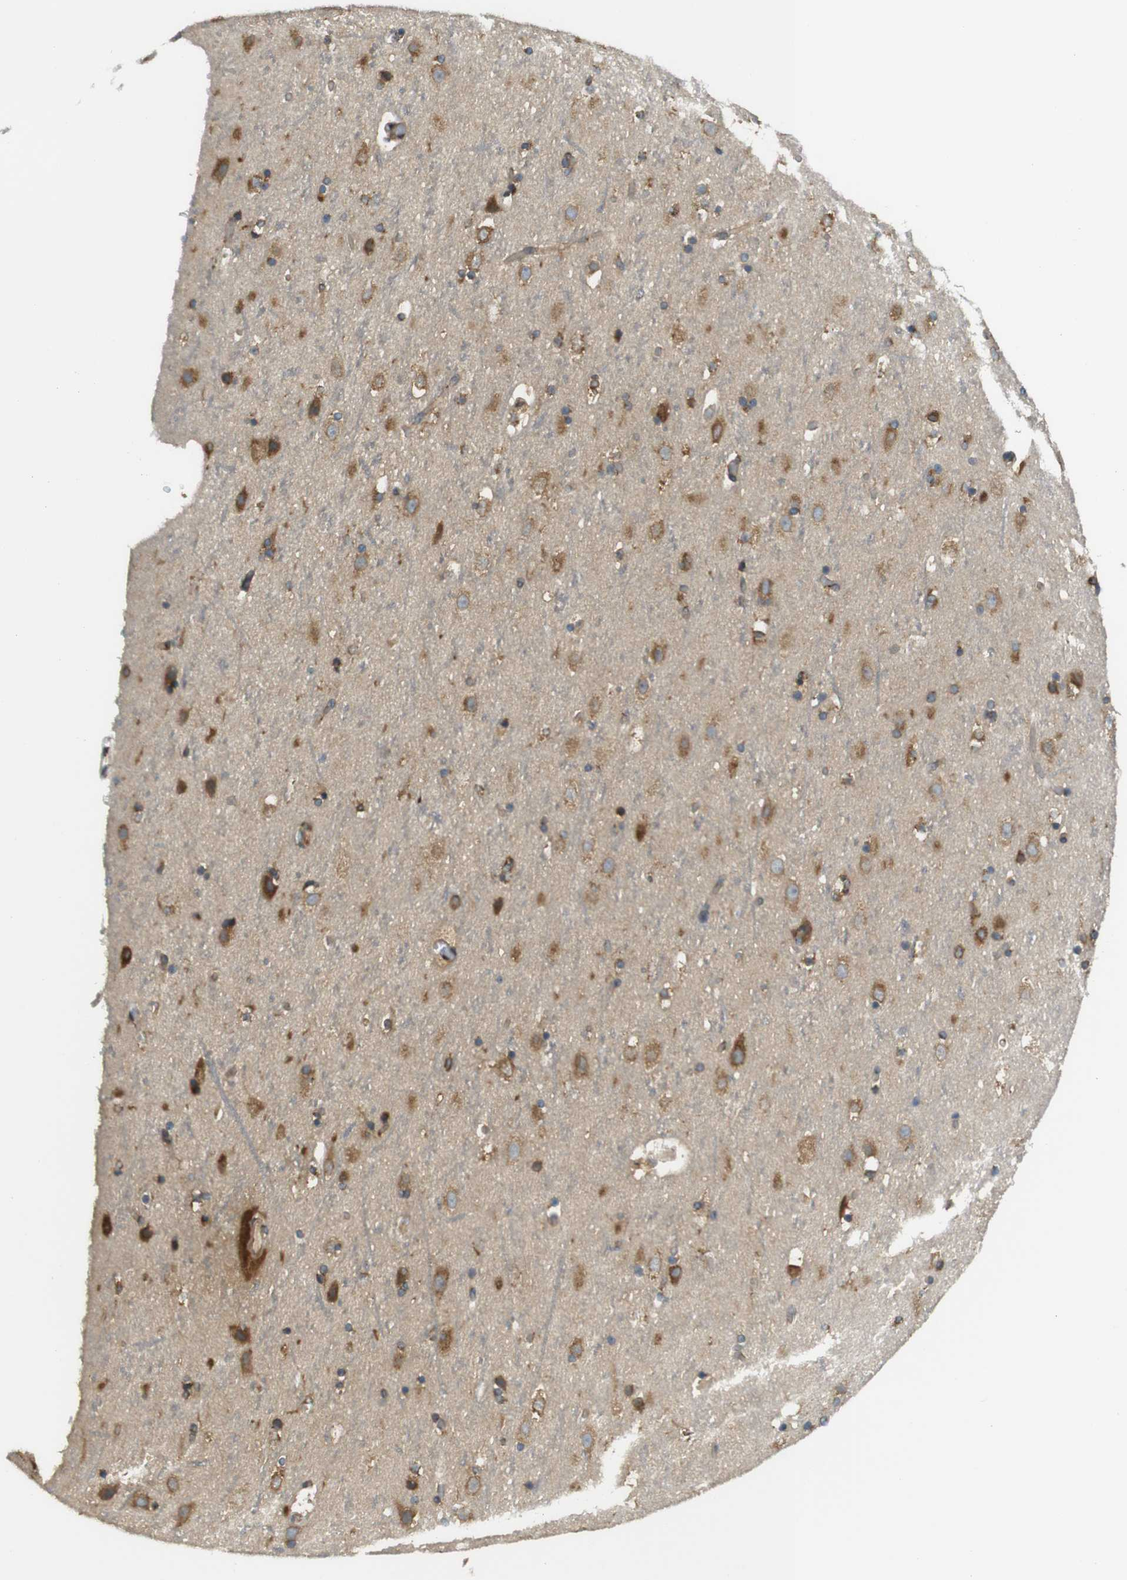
{"staining": {"intensity": "weak", "quantity": ">75%", "location": "cytoplasmic/membranous"}, "tissue": "cerebral cortex", "cell_type": "Endothelial cells", "image_type": "normal", "snomed": [{"axis": "morphology", "description": "Normal tissue, NOS"}, {"axis": "topography", "description": "Cerebral cortex"}], "caption": "Immunohistochemical staining of benign cerebral cortex reveals low levels of weak cytoplasmic/membranous staining in about >75% of endothelial cells. The staining was performed using DAB (3,3'-diaminobenzidine), with brown indicating positive protein expression. Nuclei are stained blue with hematoxylin.", "gene": "TMEM143", "patient": {"sex": "male", "age": 45}}